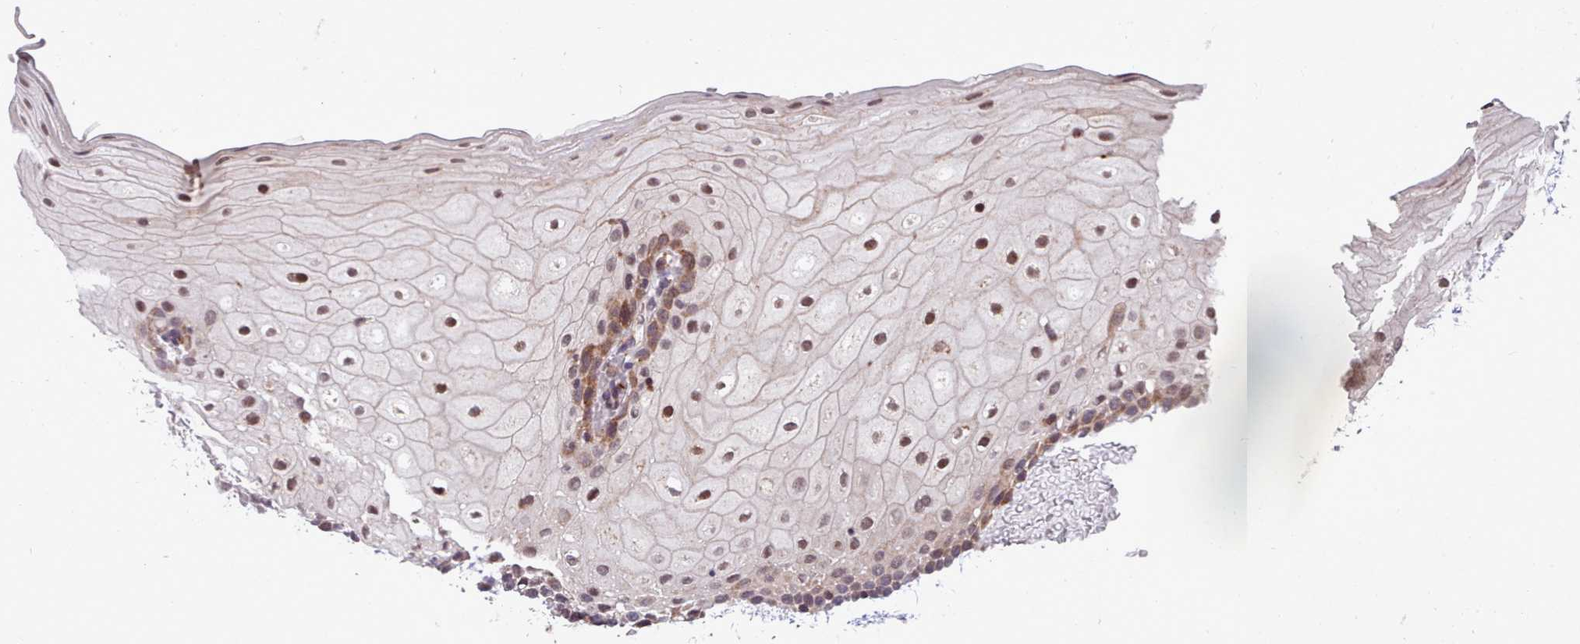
{"staining": {"intensity": "moderate", "quantity": "25%-75%", "location": "cytoplasmic/membranous,nuclear"}, "tissue": "oral mucosa", "cell_type": "Squamous epithelial cells", "image_type": "normal", "snomed": [{"axis": "morphology", "description": "Normal tissue, NOS"}, {"axis": "topography", "description": "Oral tissue"}], "caption": "This image demonstrates IHC staining of normal oral mucosa, with medium moderate cytoplasmic/membranous,nuclear positivity in approximately 25%-75% of squamous epithelial cells.", "gene": "TTLL3", "patient": {"sex": "female", "age": 70}}